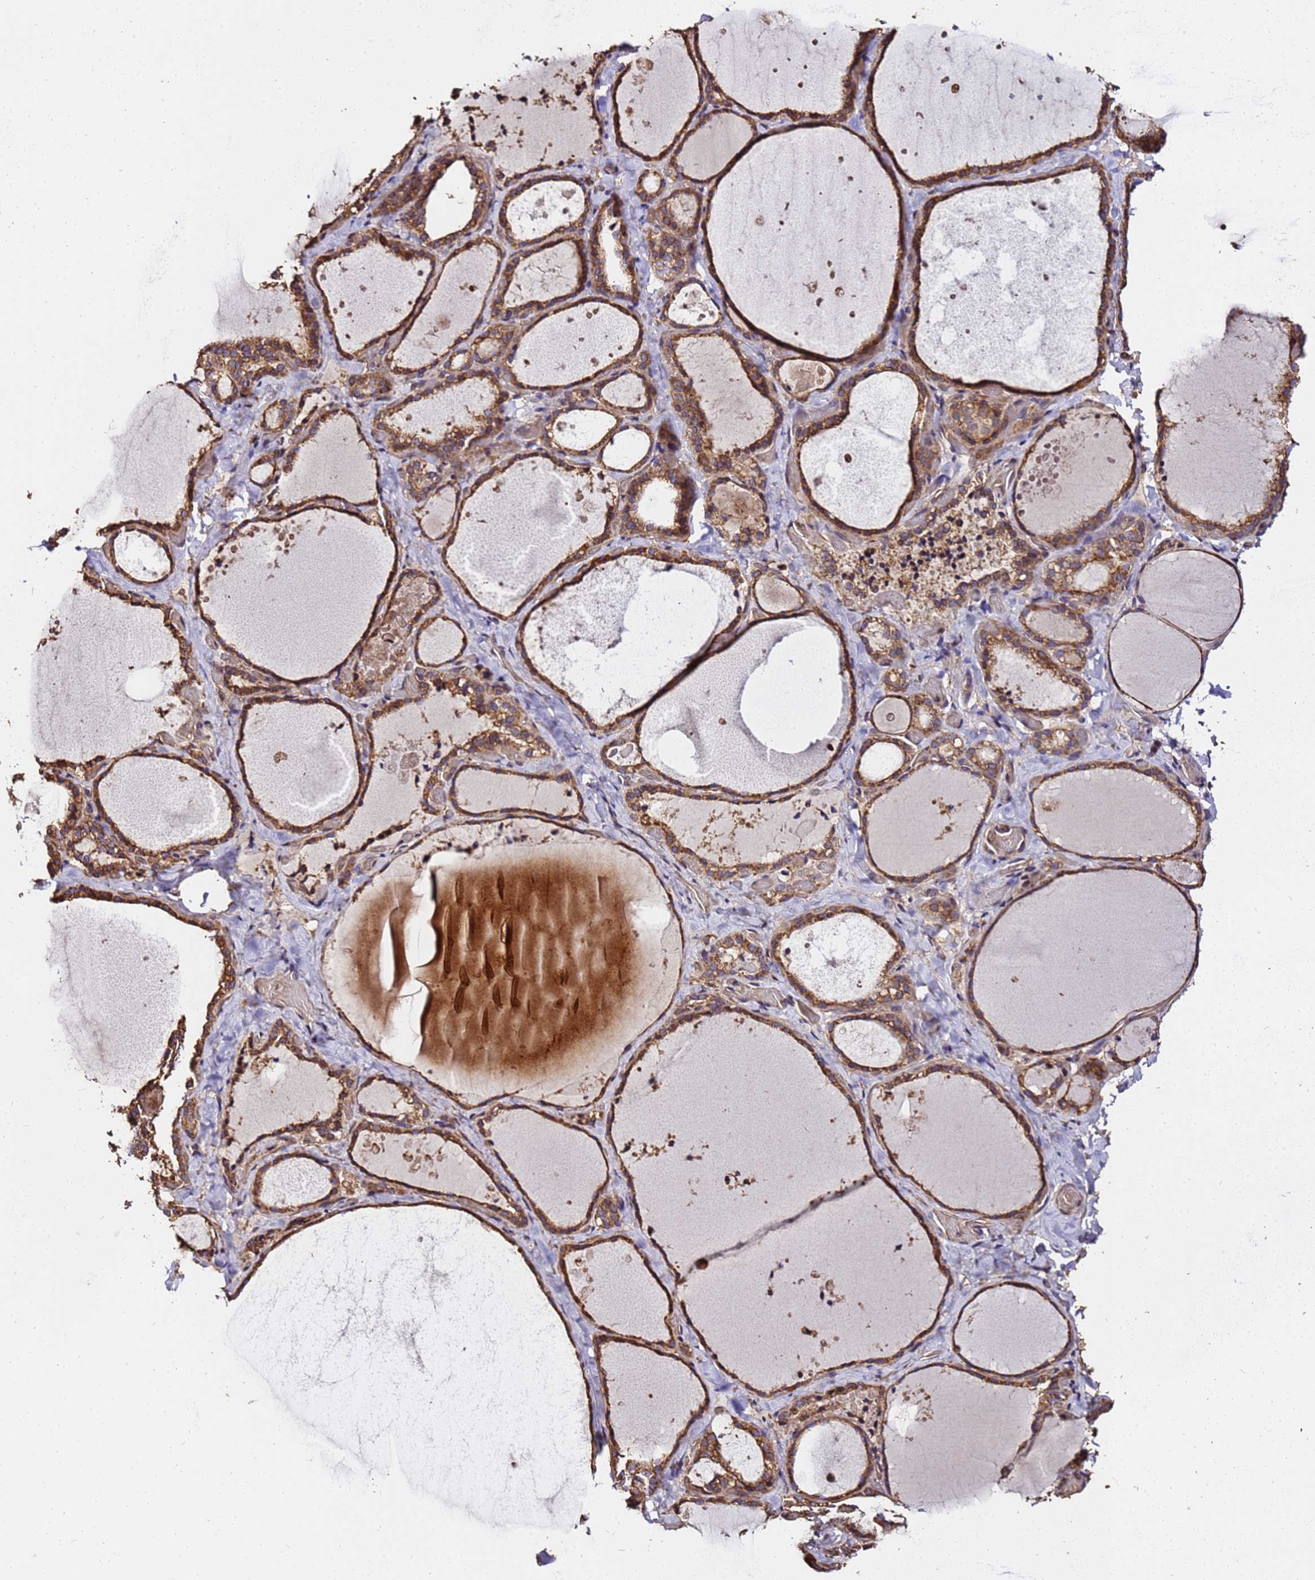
{"staining": {"intensity": "moderate", "quantity": ">75%", "location": "cytoplasmic/membranous"}, "tissue": "thyroid gland", "cell_type": "Glandular cells", "image_type": "normal", "snomed": [{"axis": "morphology", "description": "Normal tissue, NOS"}, {"axis": "topography", "description": "Thyroid gland"}], "caption": "Immunohistochemistry (IHC) histopathology image of normal thyroid gland stained for a protein (brown), which exhibits medium levels of moderate cytoplasmic/membranous expression in approximately >75% of glandular cells.", "gene": "LRRIQ1", "patient": {"sex": "female", "age": 44}}